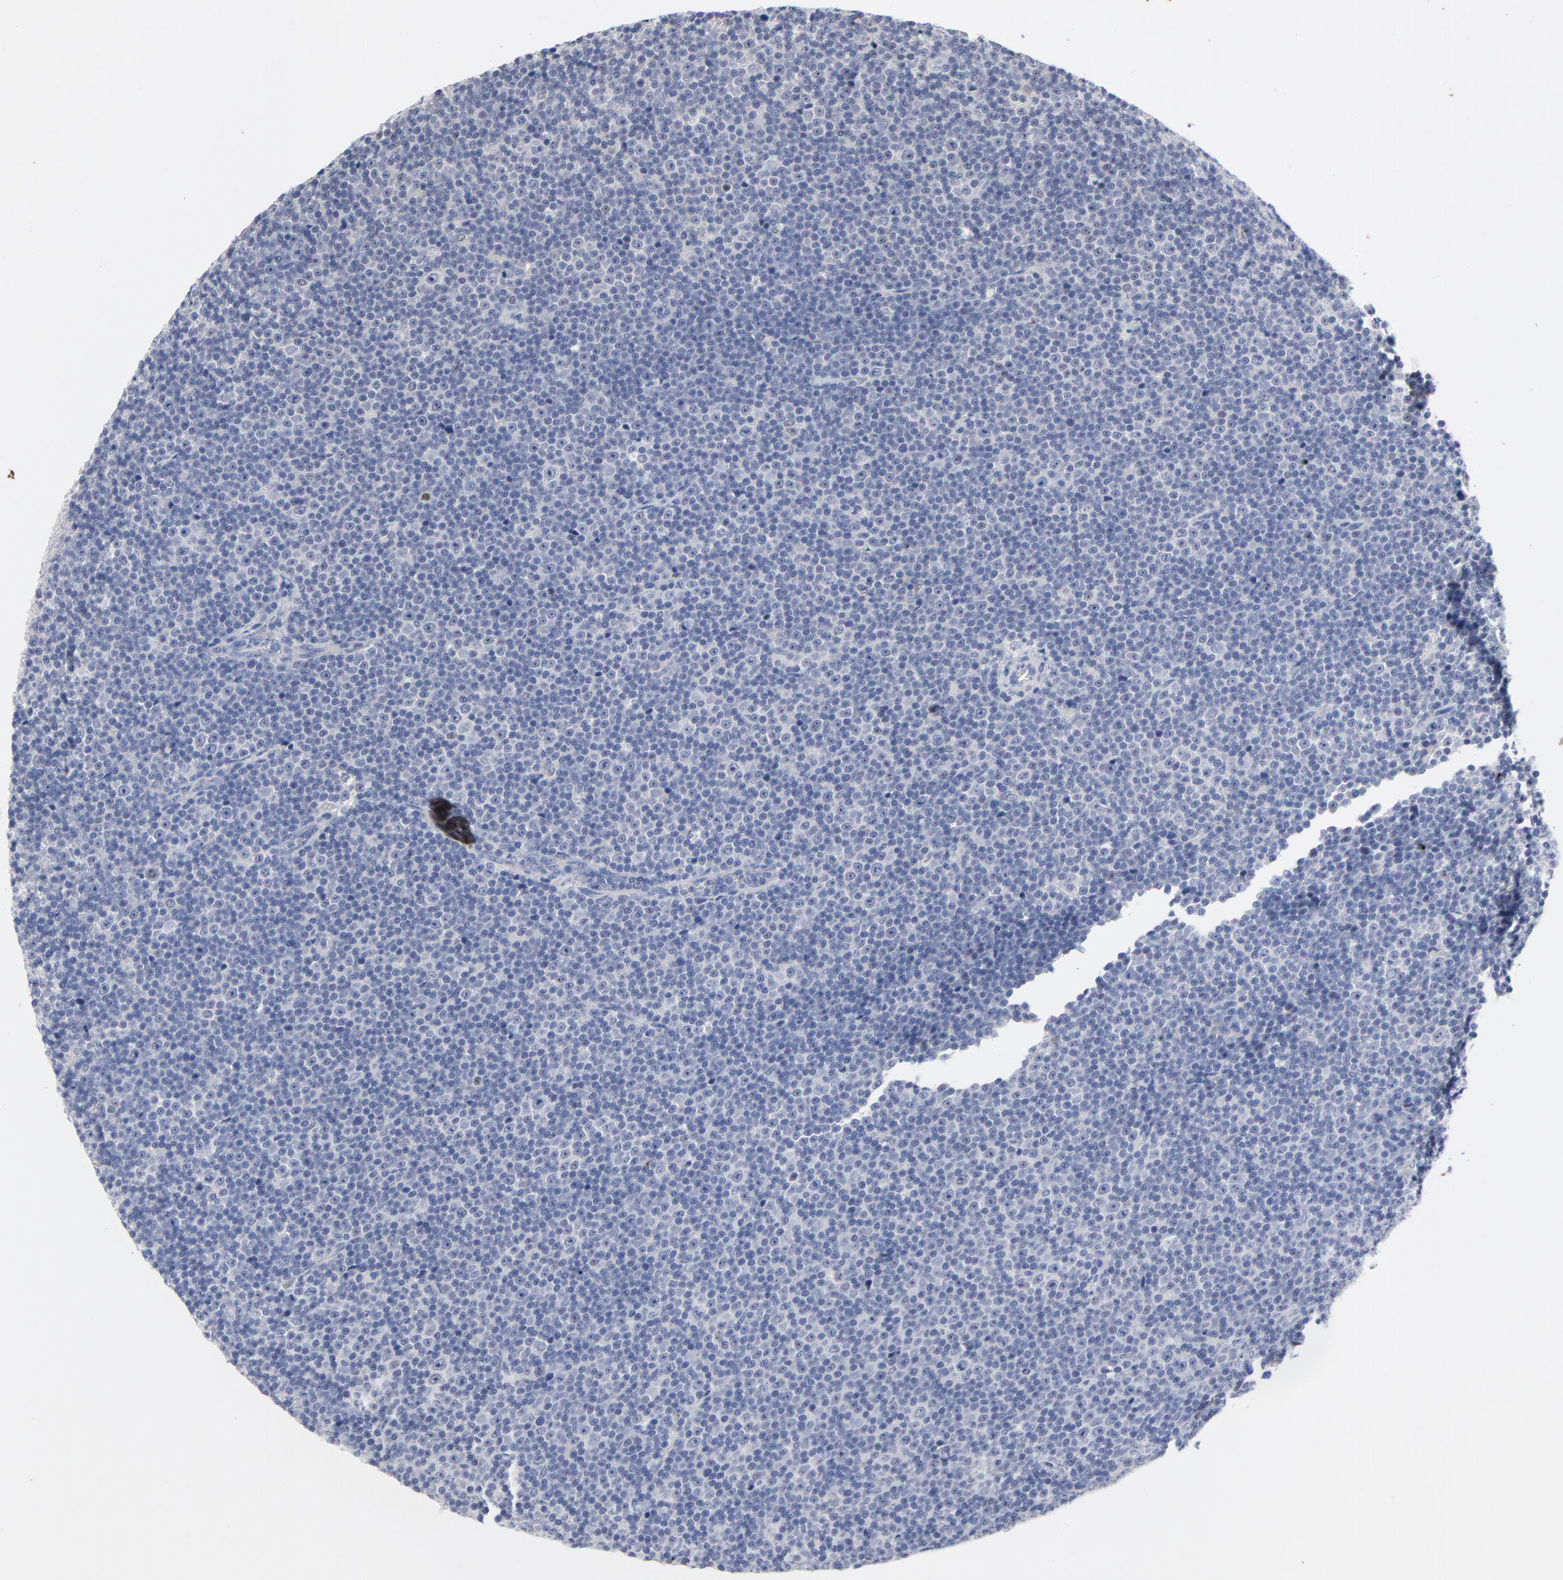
{"staining": {"intensity": "moderate", "quantity": "<25%", "location": "nuclear"}, "tissue": "lymphoma", "cell_type": "Tumor cells", "image_type": "cancer", "snomed": [{"axis": "morphology", "description": "Malignant lymphoma, non-Hodgkin's type, Low grade"}, {"axis": "topography", "description": "Lymph node"}], "caption": "Moderate nuclear staining for a protein is seen in about <25% of tumor cells of lymphoma using IHC.", "gene": "AADAC", "patient": {"sex": "female", "age": 67}}